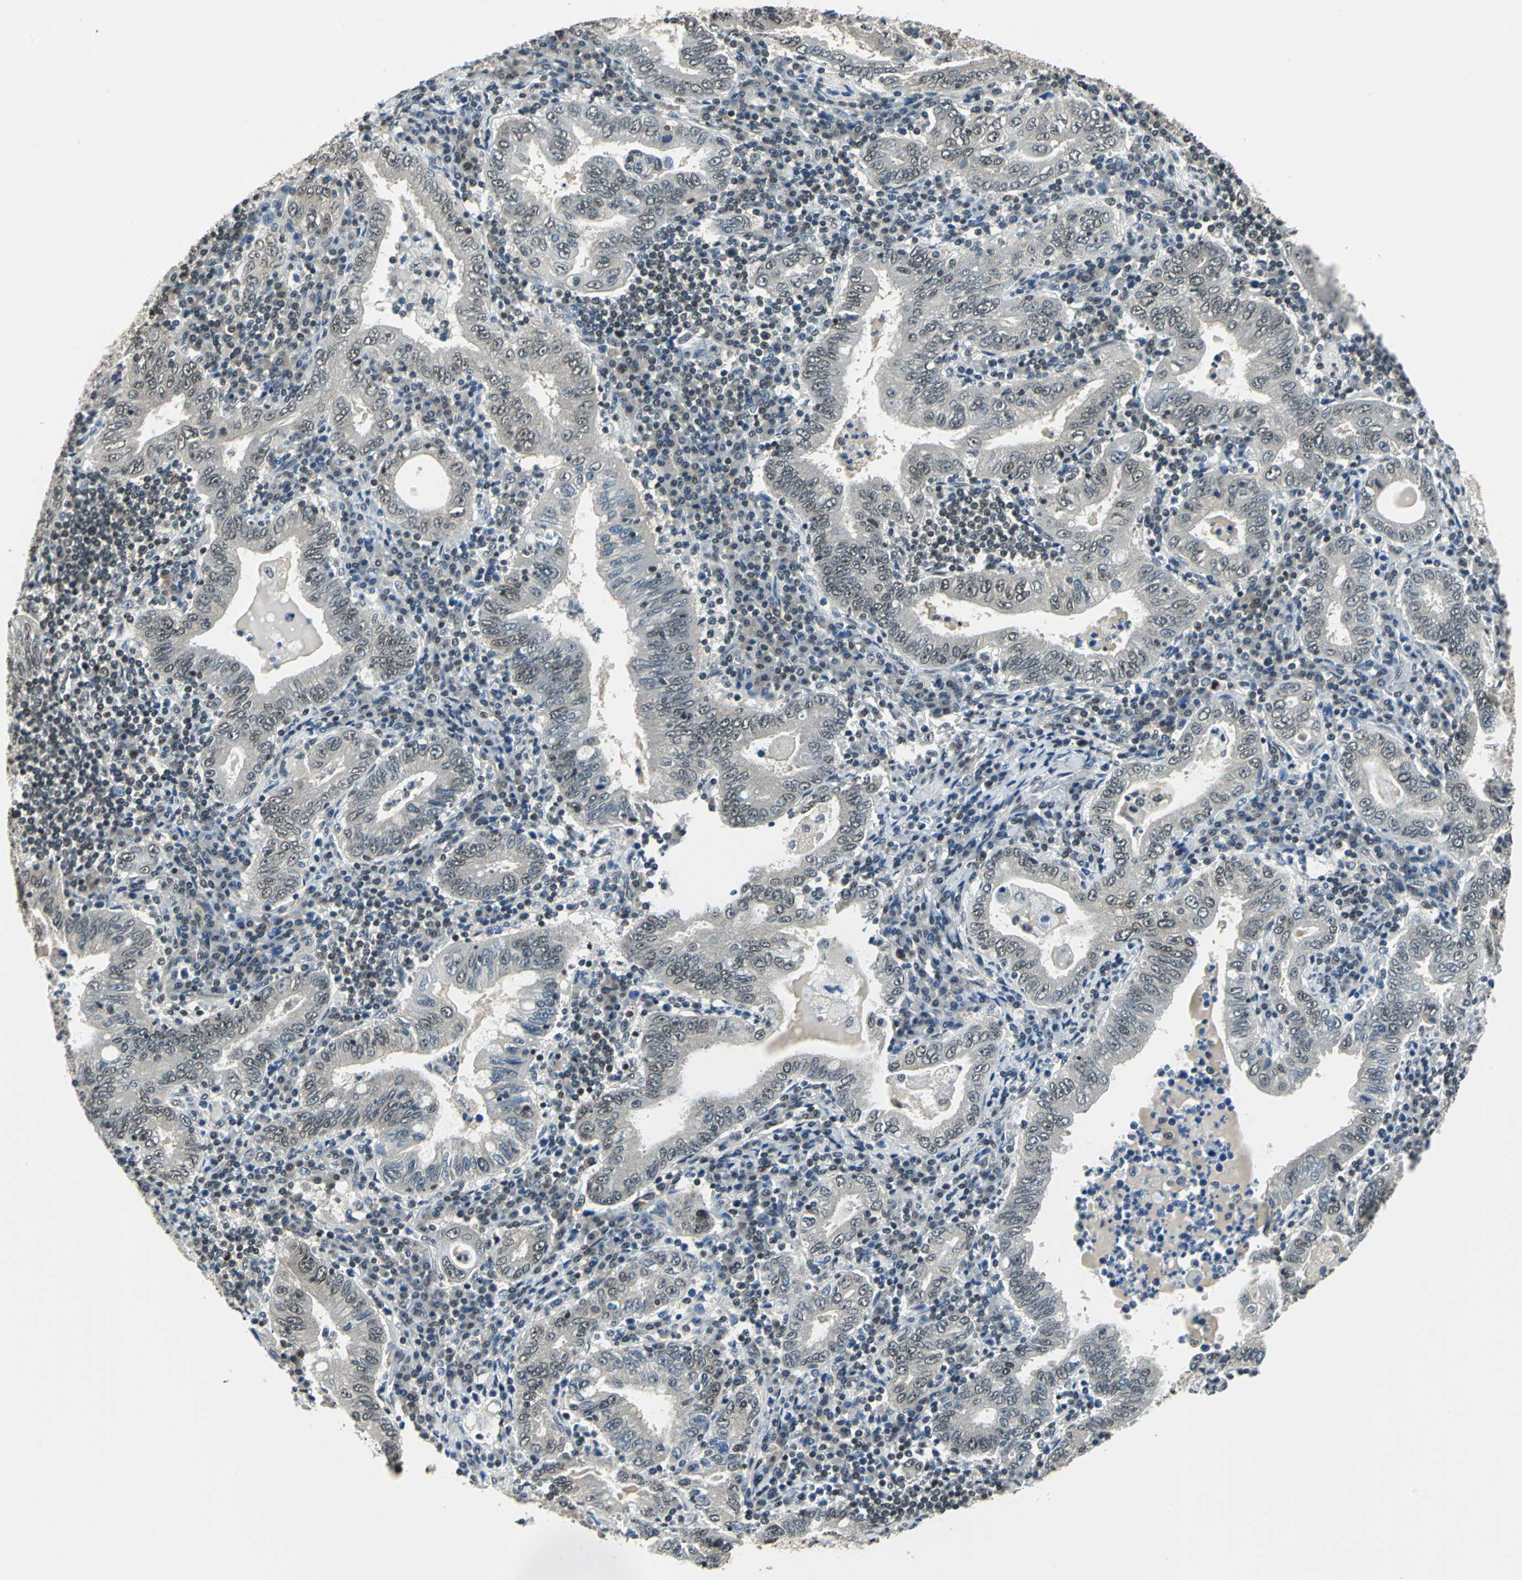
{"staining": {"intensity": "moderate", "quantity": "25%-75%", "location": "cytoplasmic/membranous,nuclear"}, "tissue": "stomach cancer", "cell_type": "Tumor cells", "image_type": "cancer", "snomed": [{"axis": "morphology", "description": "Normal tissue, NOS"}, {"axis": "morphology", "description": "Adenocarcinoma, NOS"}, {"axis": "topography", "description": "Esophagus"}, {"axis": "topography", "description": "Stomach, upper"}, {"axis": "topography", "description": "Peripheral nerve tissue"}], "caption": "Immunohistochemistry photomicrograph of neoplastic tissue: human stomach cancer stained using immunohistochemistry (IHC) displays medium levels of moderate protein expression localized specifically in the cytoplasmic/membranous and nuclear of tumor cells, appearing as a cytoplasmic/membranous and nuclear brown color.", "gene": "RBM14", "patient": {"sex": "male", "age": 62}}